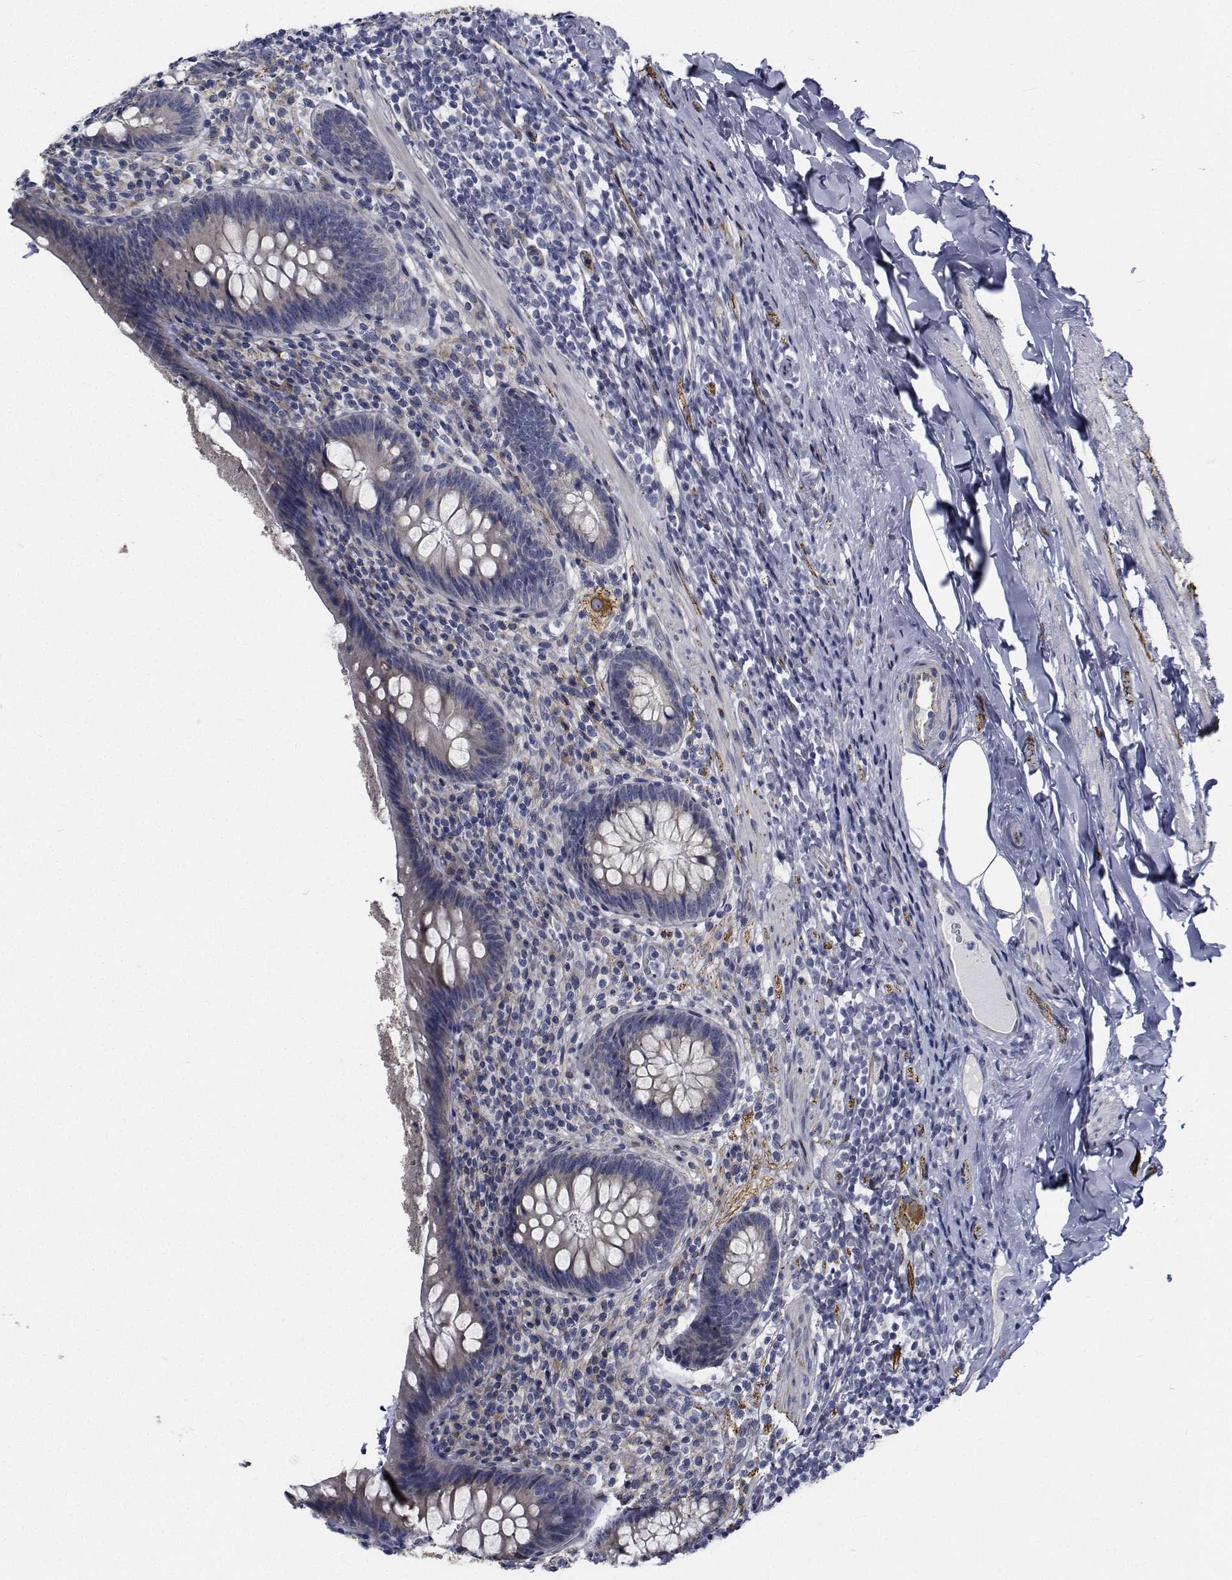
{"staining": {"intensity": "negative", "quantity": "none", "location": "none"}, "tissue": "appendix", "cell_type": "Glandular cells", "image_type": "normal", "snomed": [{"axis": "morphology", "description": "Normal tissue, NOS"}, {"axis": "topography", "description": "Appendix"}], "caption": "Immunohistochemistry micrograph of benign human appendix stained for a protein (brown), which shows no expression in glandular cells.", "gene": "TTBK1", "patient": {"sex": "male", "age": 47}}